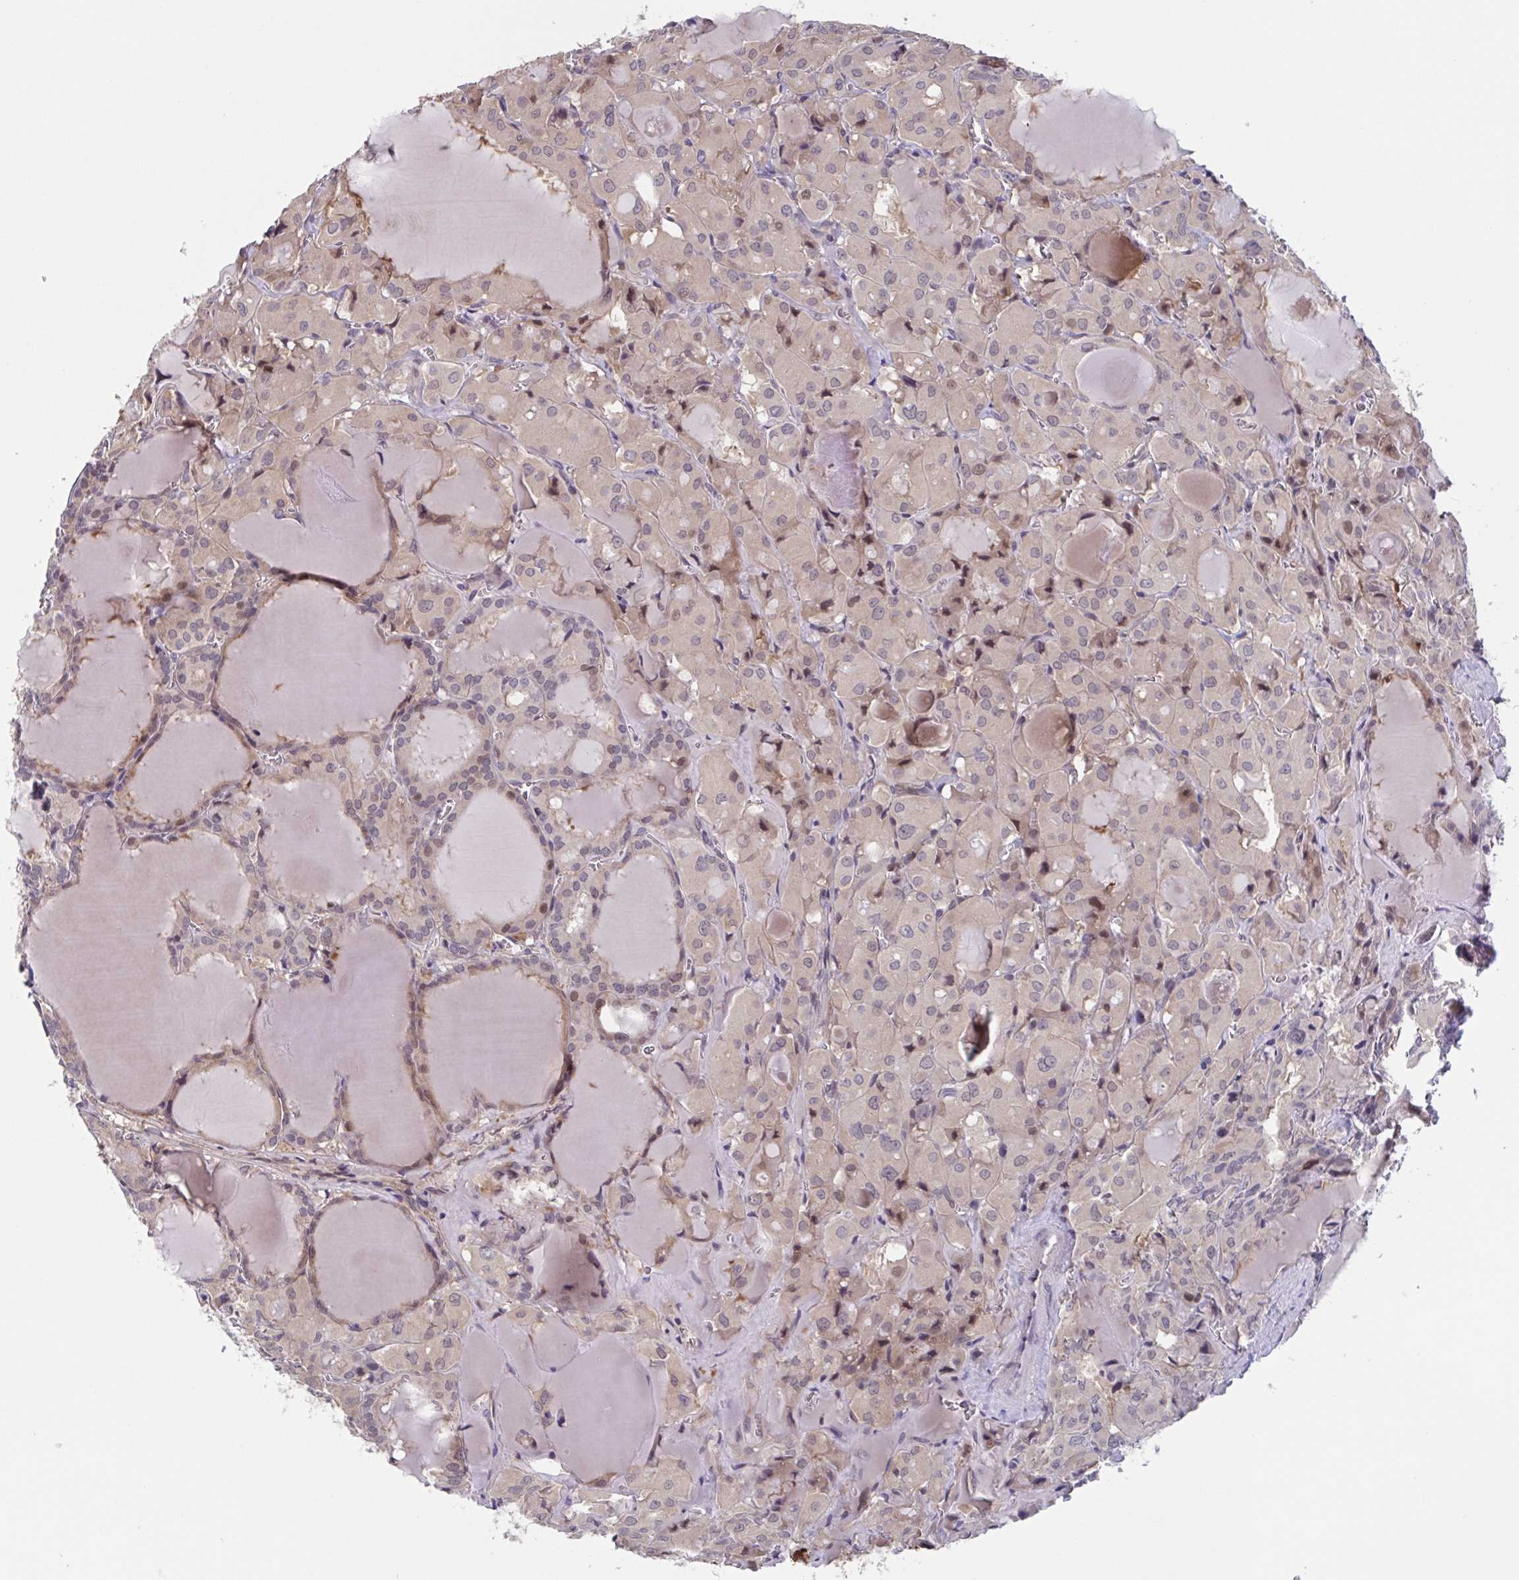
{"staining": {"intensity": "weak", "quantity": "<25%", "location": "nuclear"}, "tissue": "thyroid cancer", "cell_type": "Tumor cells", "image_type": "cancer", "snomed": [{"axis": "morphology", "description": "Papillary adenocarcinoma, NOS"}, {"axis": "topography", "description": "Thyroid gland"}], "caption": "Tumor cells show no significant expression in thyroid cancer (papillary adenocarcinoma).", "gene": "RIOK1", "patient": {"sex": "male", "age": 87}}